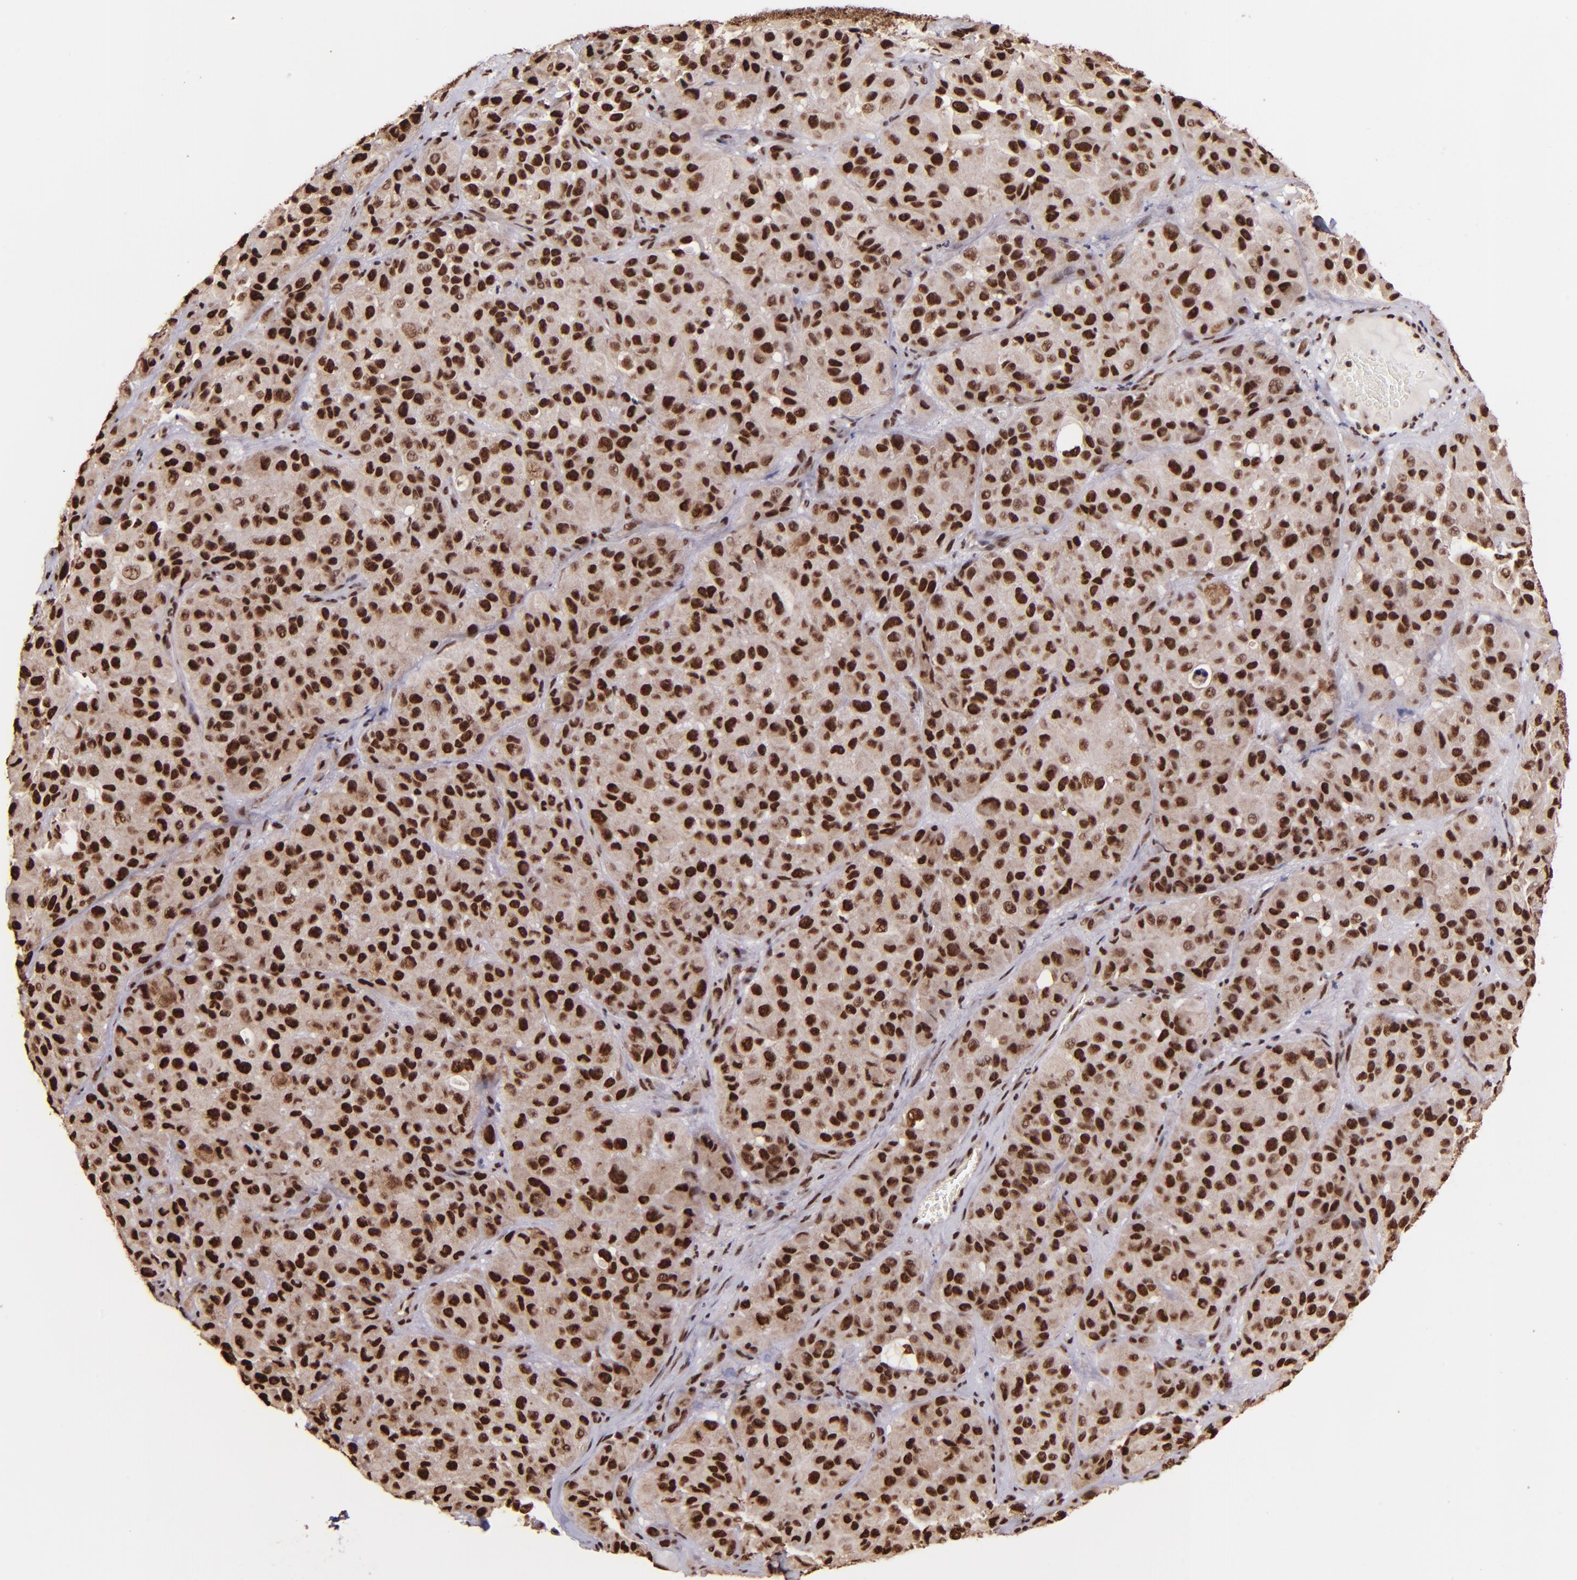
{"staining": {"intensity": "strong", "quantity": ">75%", "location": "nuclear"}, "tissue": "melanoma", "cell_type": "Tumor cells", "image_type": "cancer", "snomed": [{"axis": "morphology", "description": "Malignant melanoma, NOS"}, {"axis": "topography", "description": "Skin"}], "caption": "A high-resolution histopathology image shows immunohistochemistry (IHC) staining of melanoma, which shows strong nuclear staining in approximately >75% of tumor cells.", "gene": "PQBP1", "patient": {"sex": "female", "age": 21}}